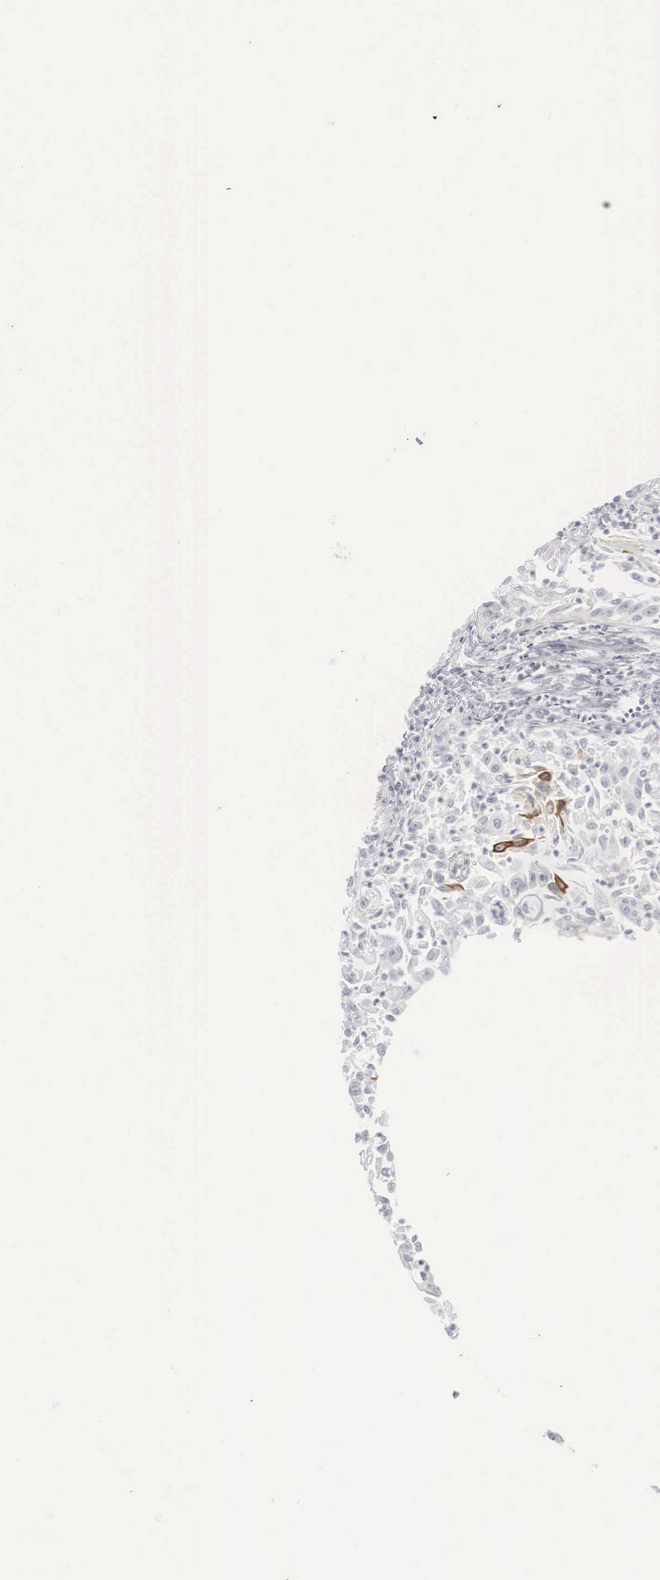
{"staining": {"intensity": "strong", "quantity": "<25%", "location": "cytoplasmic/membranous"}, "tissue": "endometrial cancer", "cell_type": "Tumor cells", "image_type": "cancer", "snomed": [{"axis": "morphology", "description": "Adenocarcinoma, NOS"}, {"axis": "topography", "description": "Endometrium"}], "caption": "About <25% of tumor cells in adenocarcinoma (endometrial) show strong cytoplasmic/membranous protein expression as visualized by brown immunohistochemical staining.", "gene": "KRT14", "patient": {"sex": "female", "age": 75}}